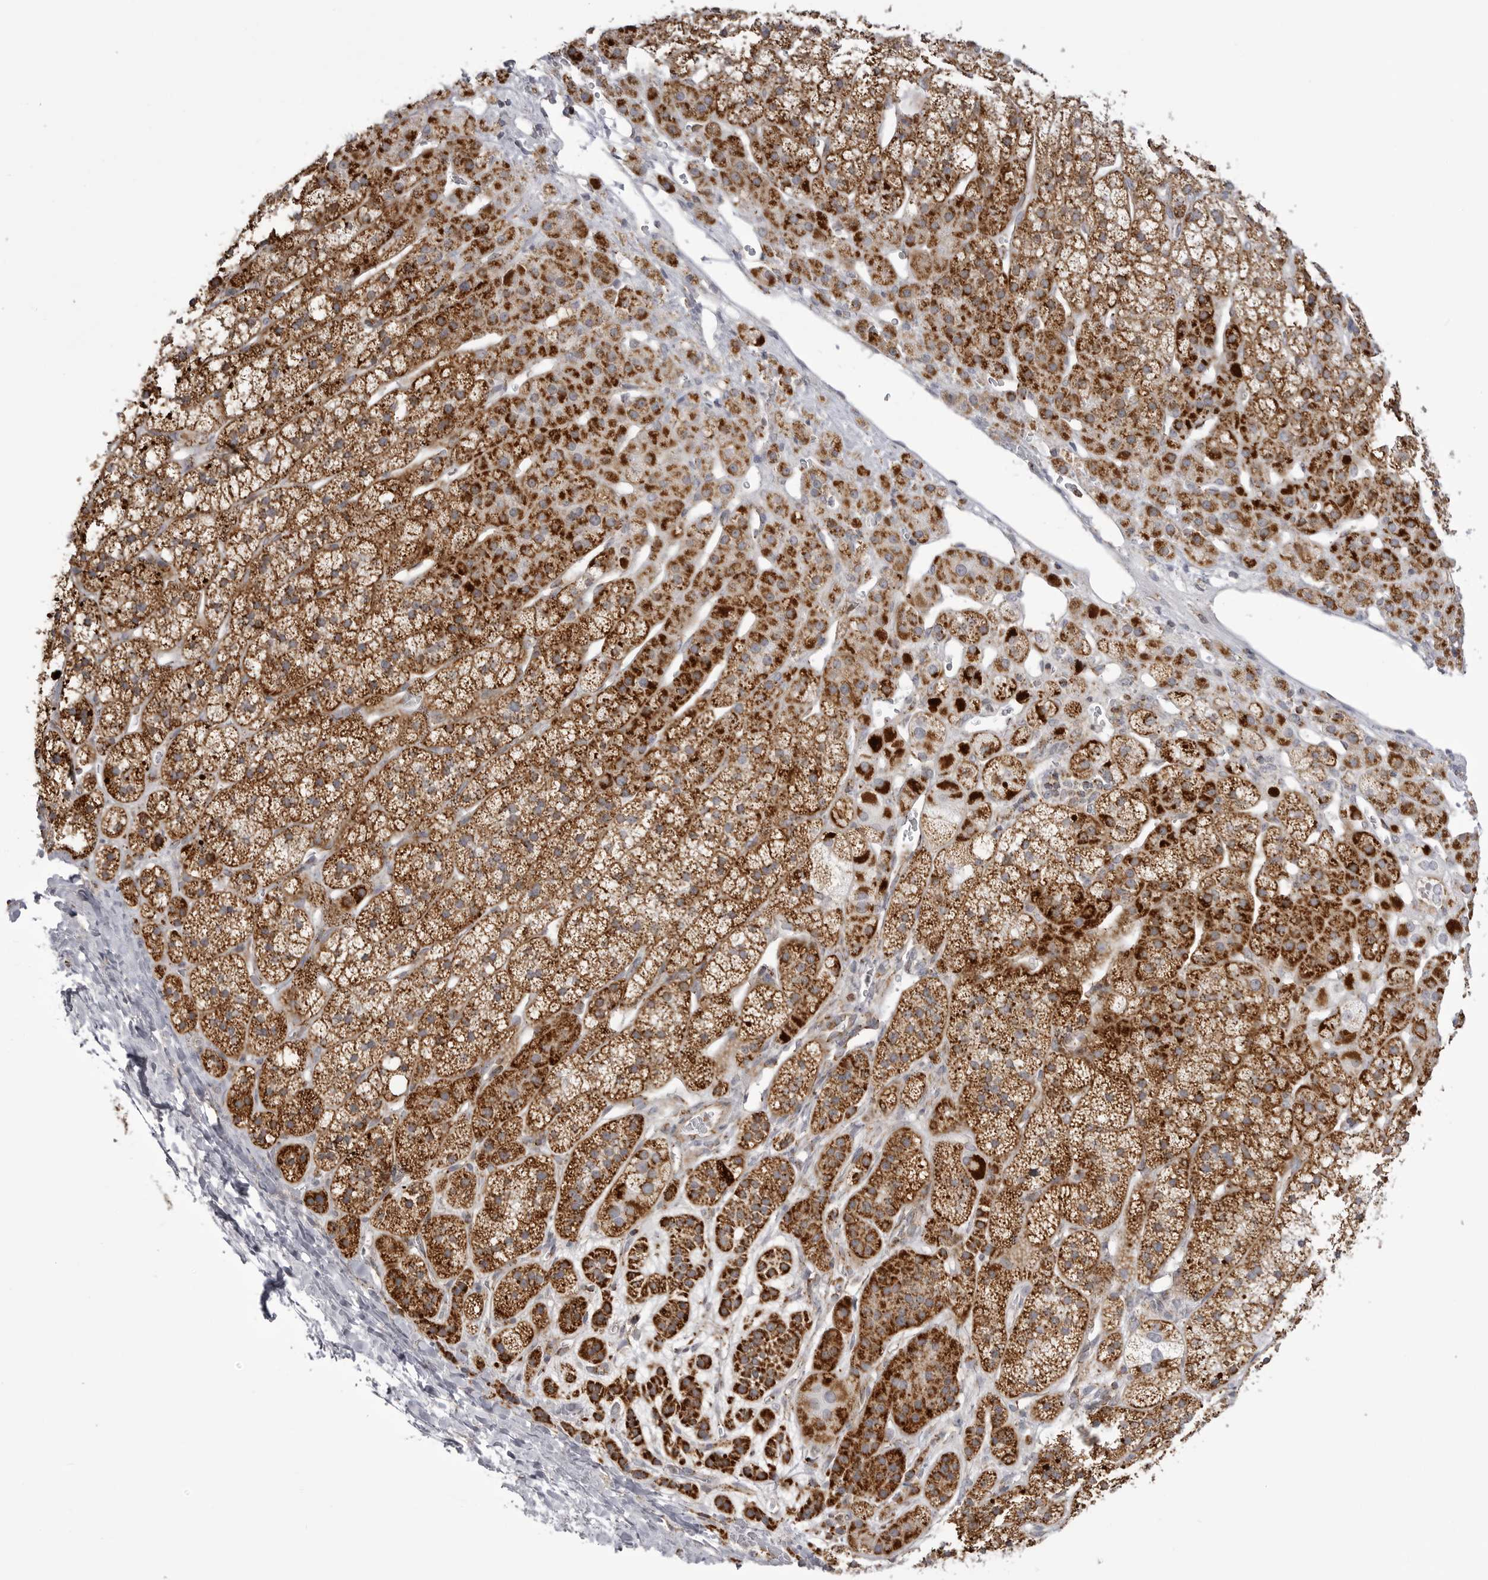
{"staining": {"intensity": "strong", "quantity": ">75%", "location": "cytoplasmic/membranous"}, "tissue": "adrenal gland", "cell_type": "Glandular cells", "image_type": "normal", "snomed": [{"axis": "morphology", "description": "Normal tissue, NOS"}, {"axis": "topography", "description": "Adrenal gland"}], "caption": "Immunohistochemistry histopathology image of normal adrenal gland stained for a protein (brown), which shows high levels of strong cytoplasmic/membranous expression in about >75% of glandular cells.", "gene": "TUFM", "patient": {"sex": "male", "age": 56}}